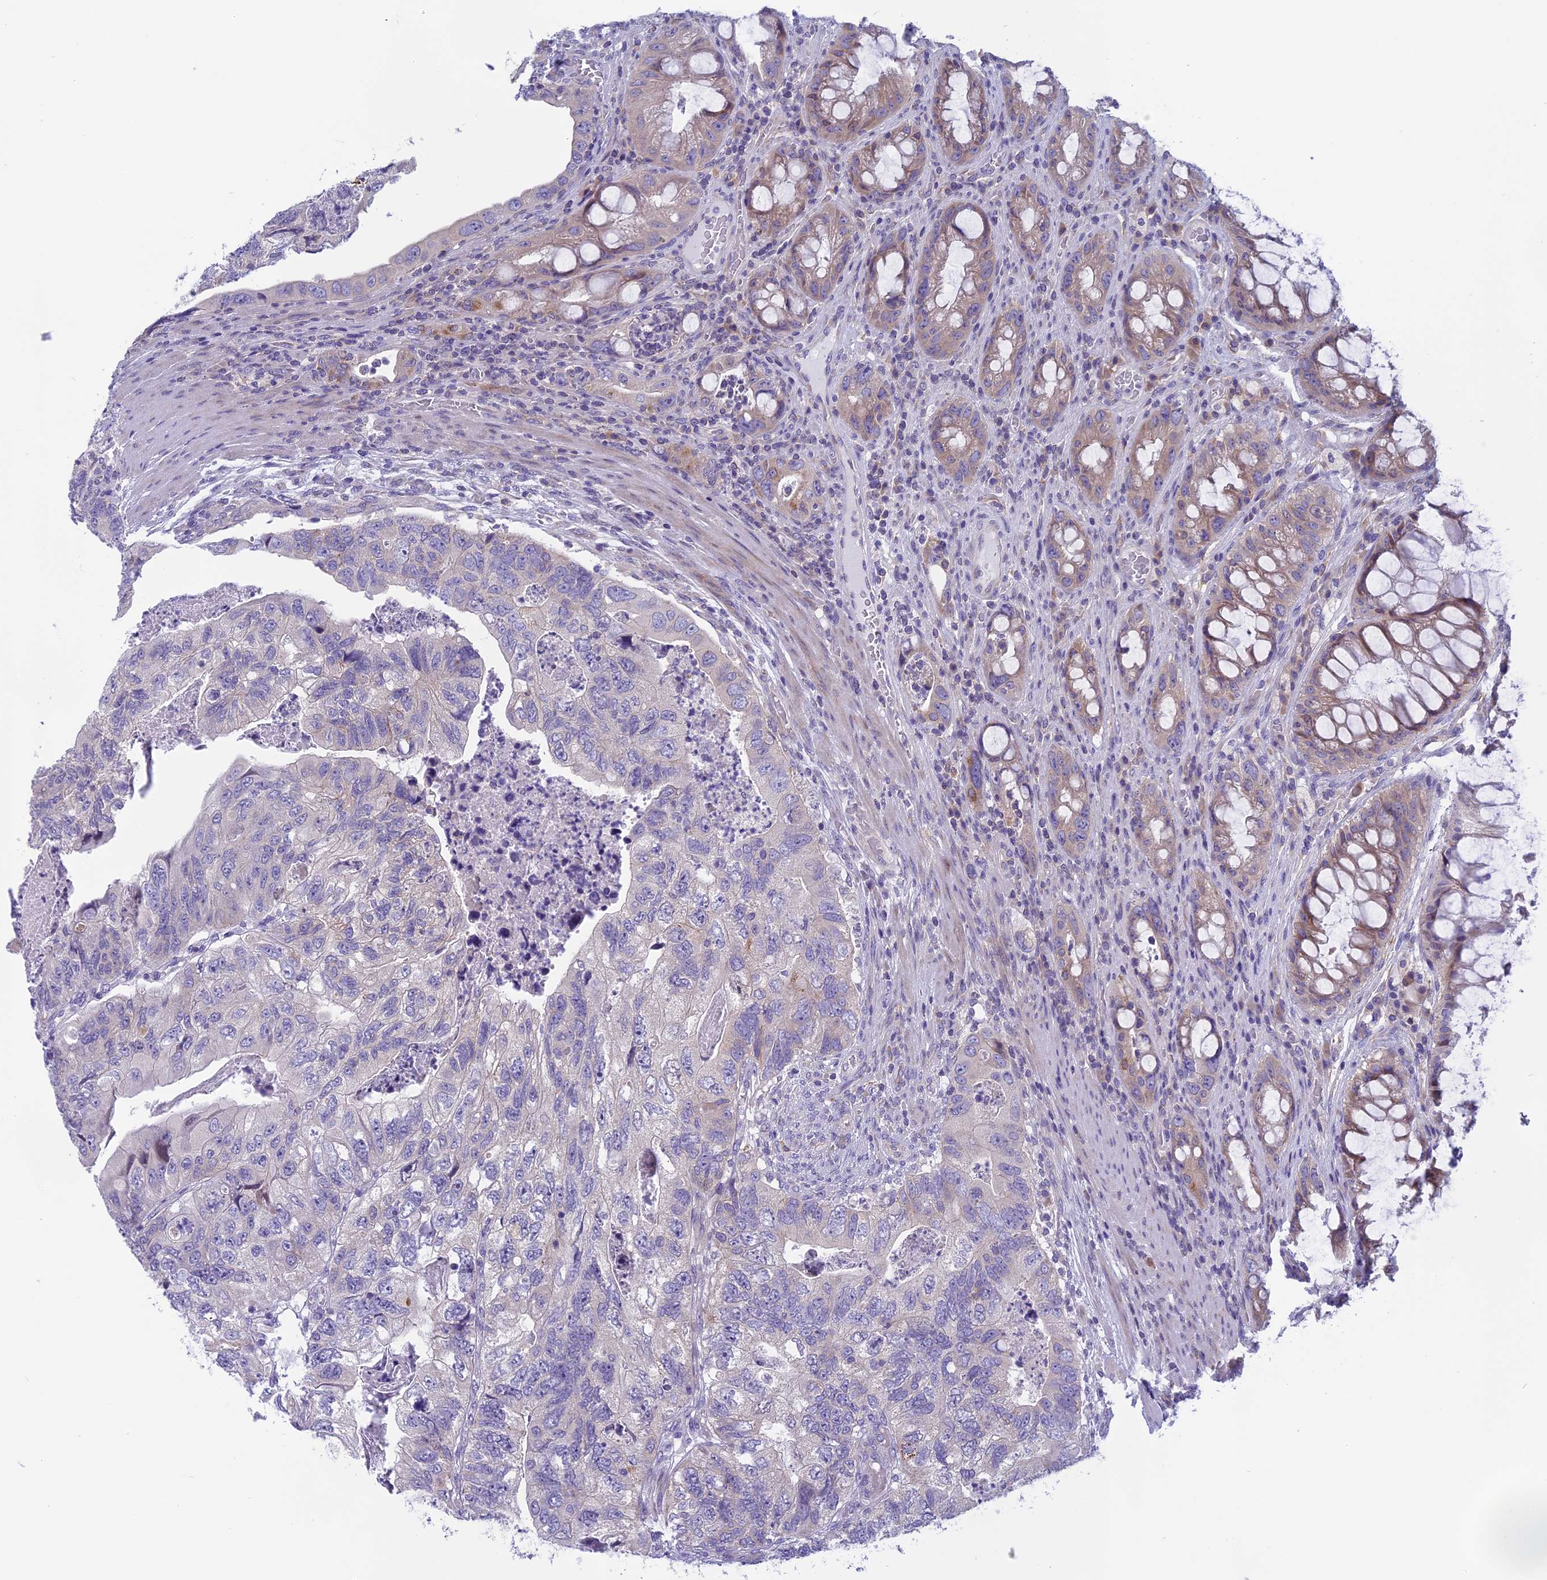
{"staining": {"intensity": "negative", "quantity": "none", "location": "none"}, "tissue": "colorectal cancer", "cell_type": "Tumor cells", "image_type": "cancer", "snomed": [{"axis": "morphology", "description": "Adenocarcinoma, NOS"}, {"axis": "topography", "description": "Rectum"}], "caption": "Colorectal cancer was stained to show a protein in brown. There is no significant expression in tumor cells.", "gene": "ARHGEF37", "patient": {"sex": "male", "age": 63}}